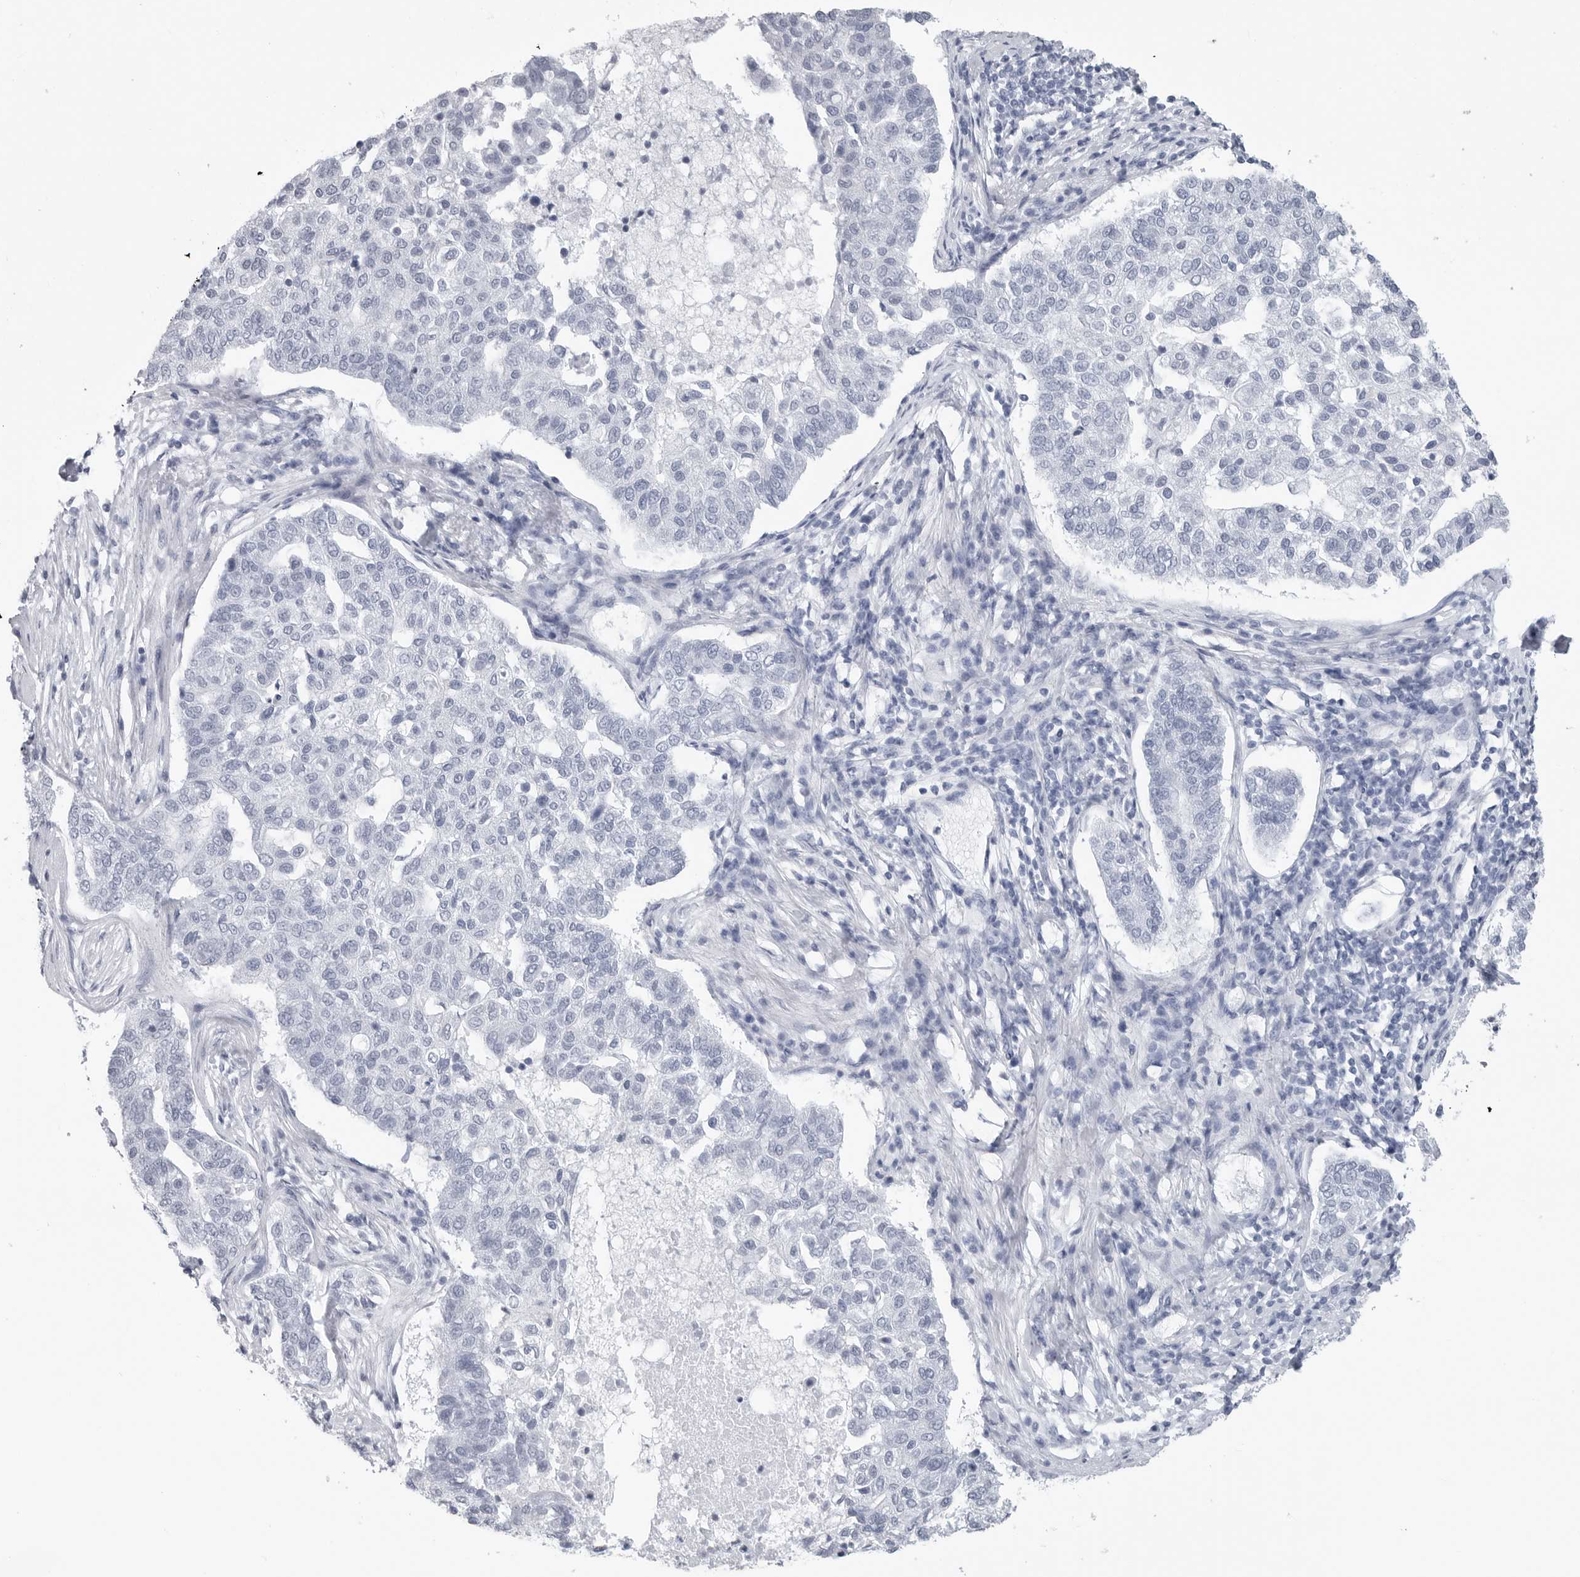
{"staining": {"intensity": "negative", "quantity": "none", "location": "none"}, "tissue": "pancreatic cancer", "cell_type": "Tumor cells", "image_type": "cancer", "snomed": [{"axis": "morphology", "description": "Adenocarcinoma, NOS"}, {"axis": "topography", "description": "Pancreas"}], "caption": "High magnification brightfield microscopy of adenocarcinoma (pancreatic) stained with DAB (brown) and counterstained with hematoxylin (blue): tumor cells show no significant positivity.", "gene": "CSH1", "patient": {"sex": "female", "age": 61}}